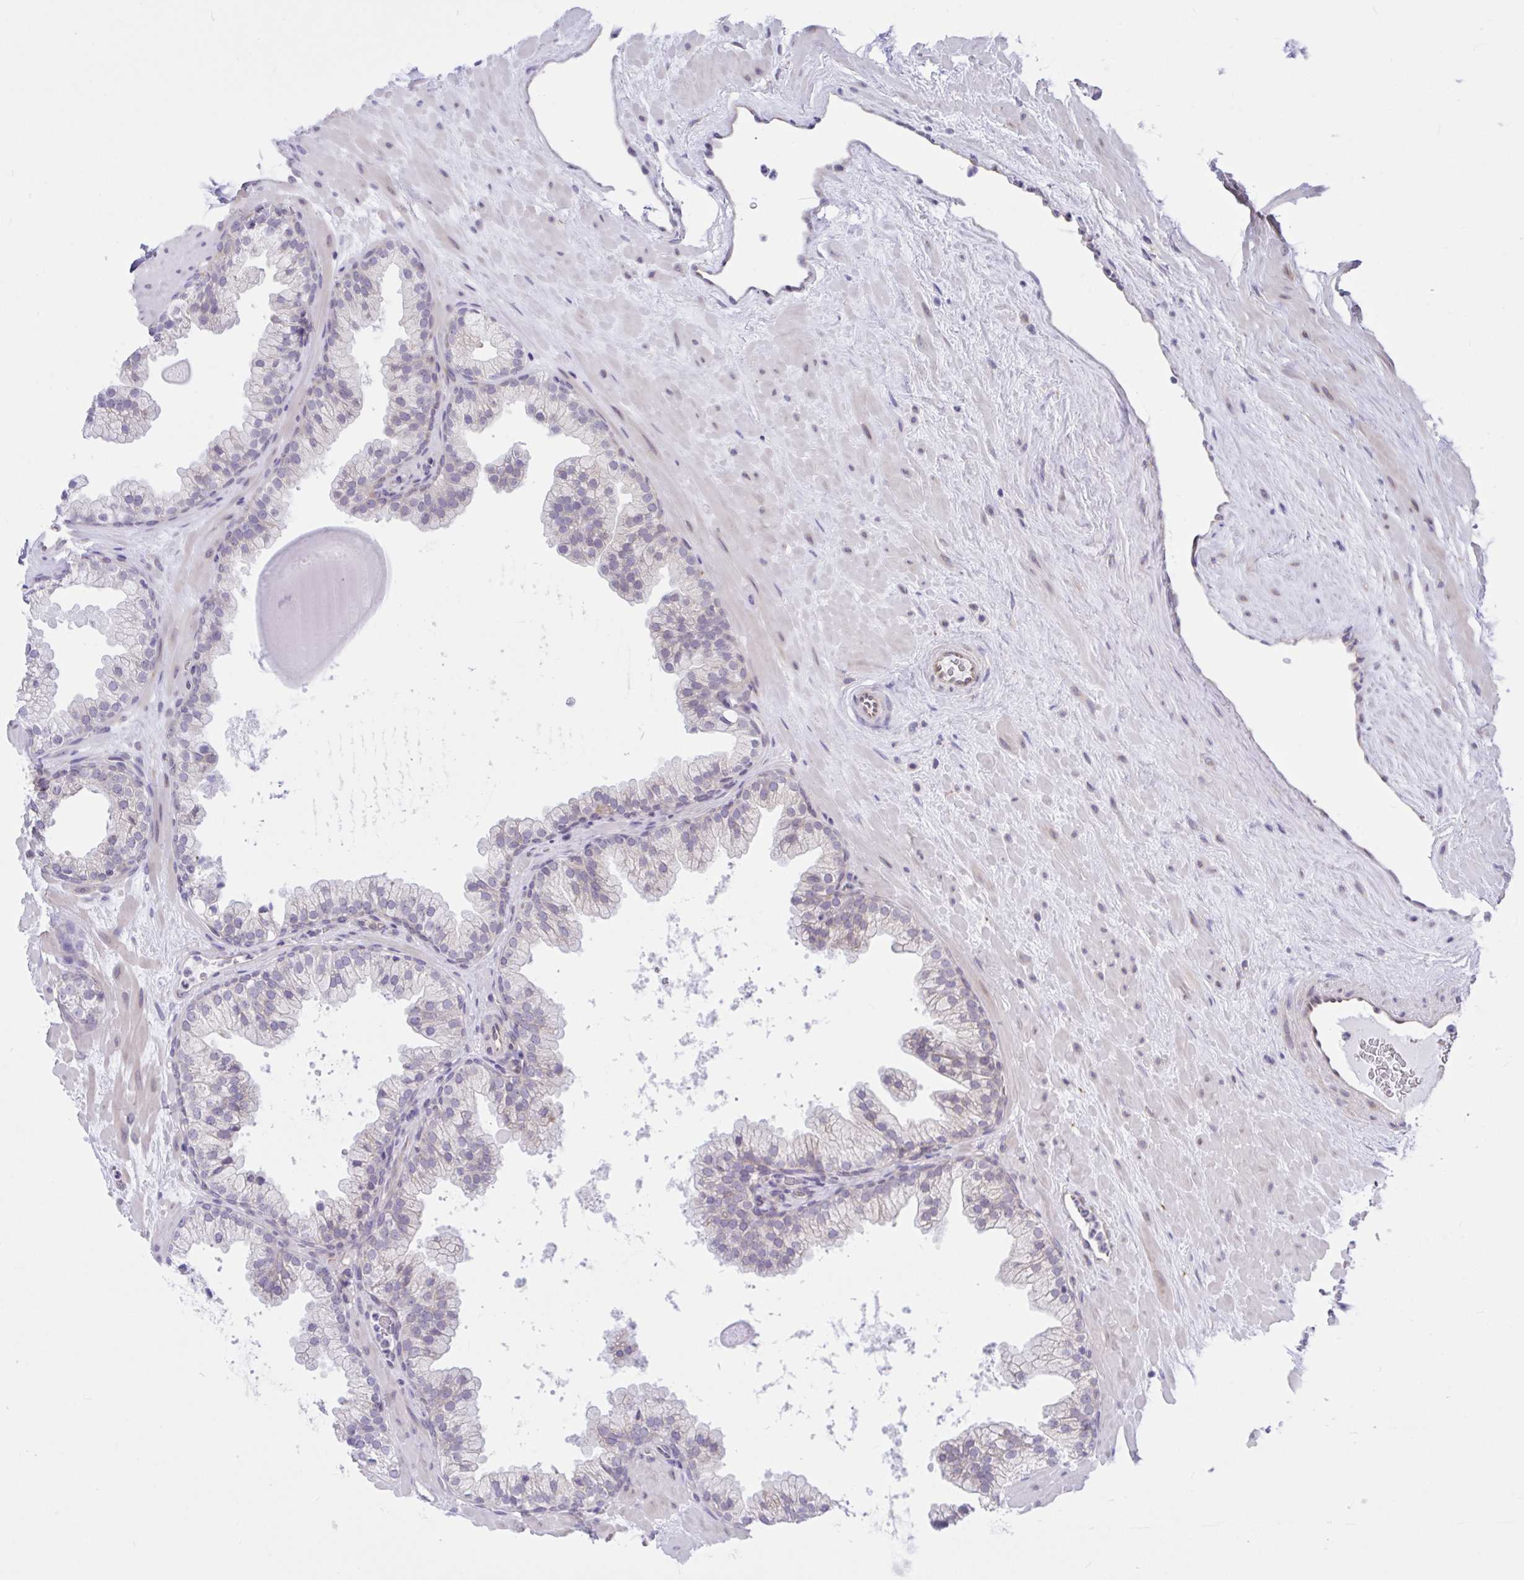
{"staining": {"intensity": "negative", "quantity": "none", "location": "none"}, "tissue": "prostate", "cell_type": "Glandular cells", "image_type": "normal", "snomed": [{"axis": "morphology", "description": "Normal tissue, NOS"}, {"axis": "topography", "description": "Prostate"}, {"axis": "topography", "description": "Peripheral nerve tissue"}], "caption": "High magnification brightfield microscopy of unremarkable prostate stained with DAB (brown) and counterstained with hematoxylin (blue): glandular cells show no significant positivity. (DAB immunohistochemistry with hematoxylin counter stain).", "gene": "CAMLG", "patient": {"sex": "male", "age": 61}}